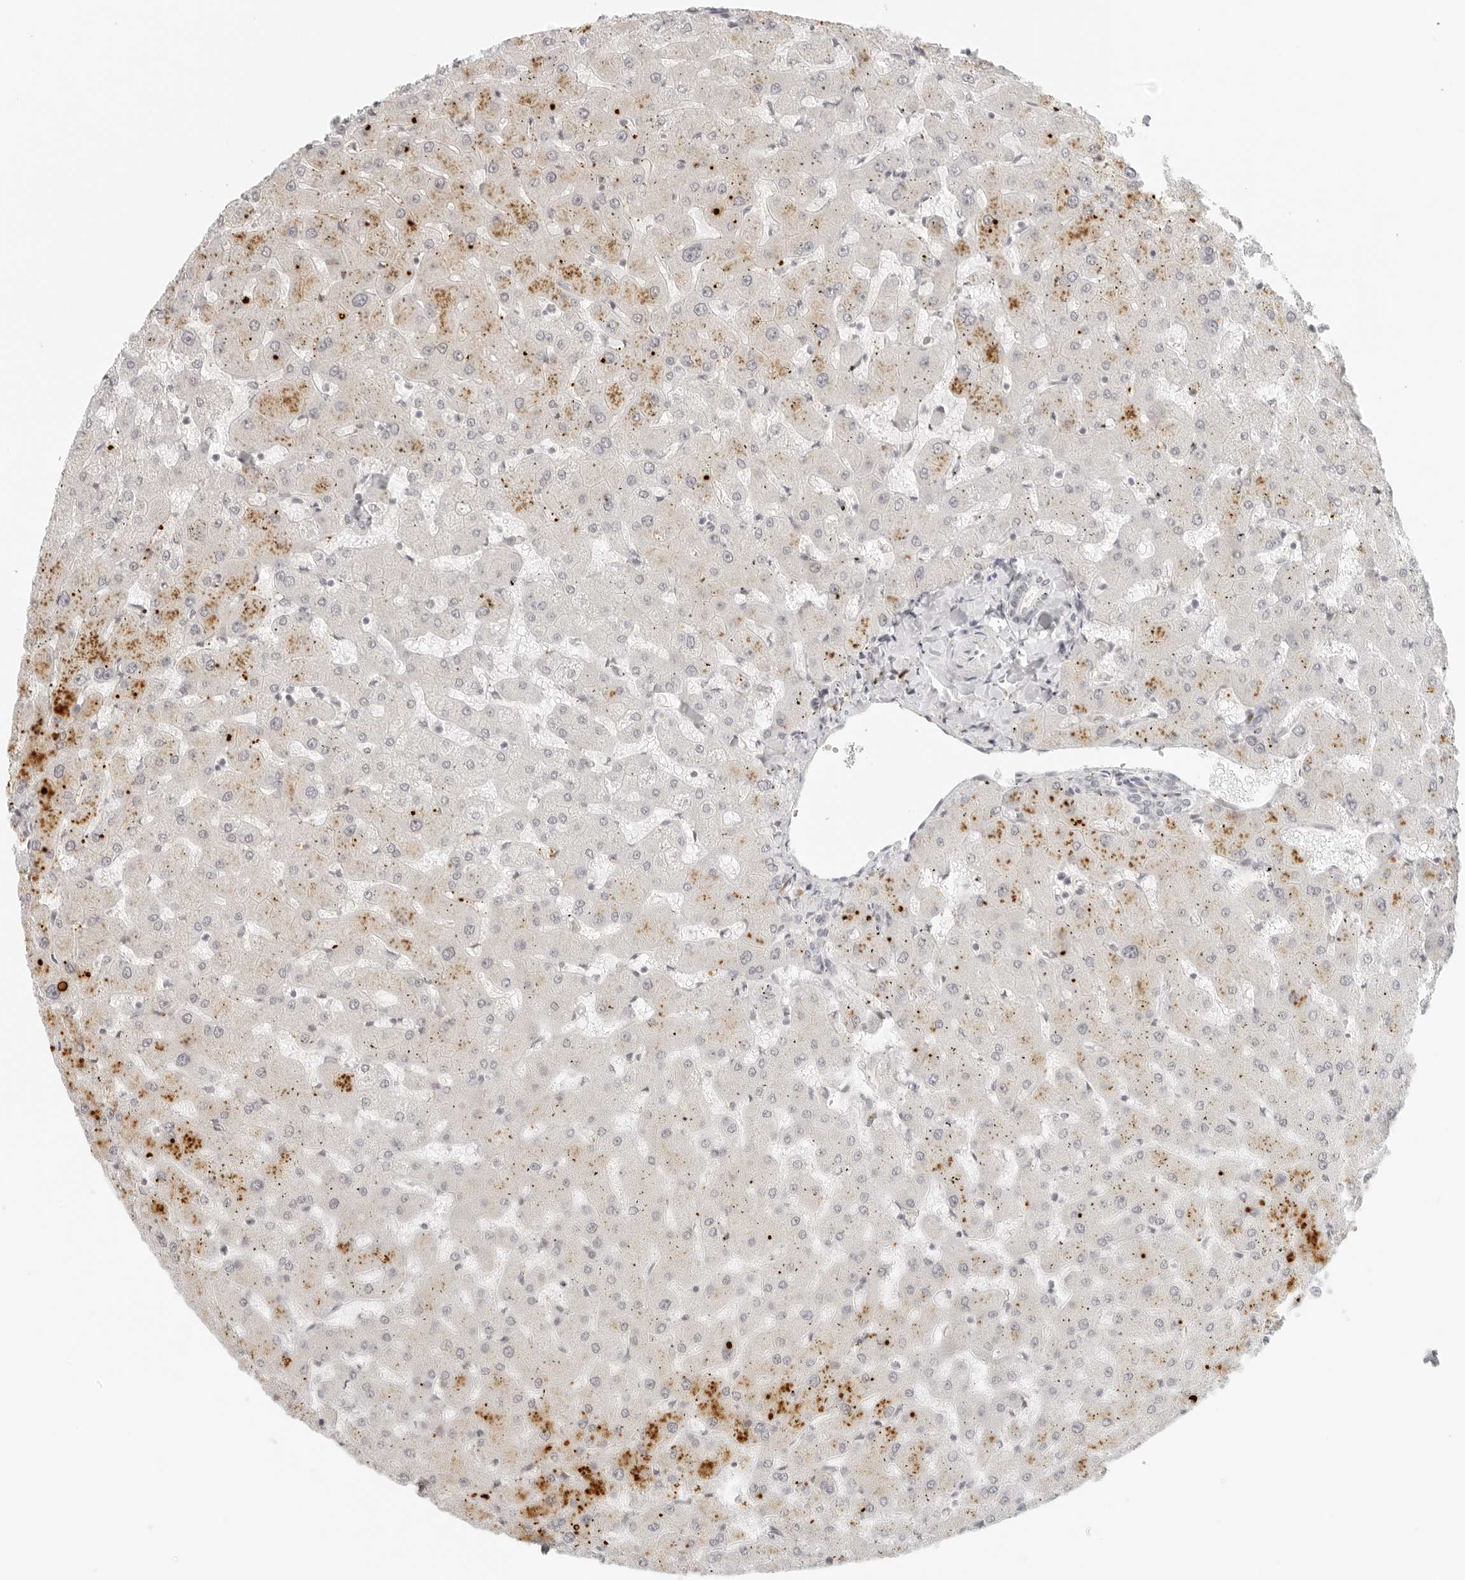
{"staining": {"intensity": "negative", "quantity": "none", "location": "none"}, "tissue": "liver", "cell_type": "Cholangiocytes", "image_type": "normal", "snomed": [{"axis": "morphology", "description": "Normal tissue, NOS"}, {"axis": "topography", "description": "Liver"}], "caption": "Immunohistochemical staining of unremarkable human liver demonstrates no significant expression in cholangiocytes. The staining is performed using DAB (3,3'-diaminobenzidine) brown chromogen with nuclei counter-stained in using hematoxylin.", "gene": "ZNF678", "patient": {"sex": "female", "age": 63}}